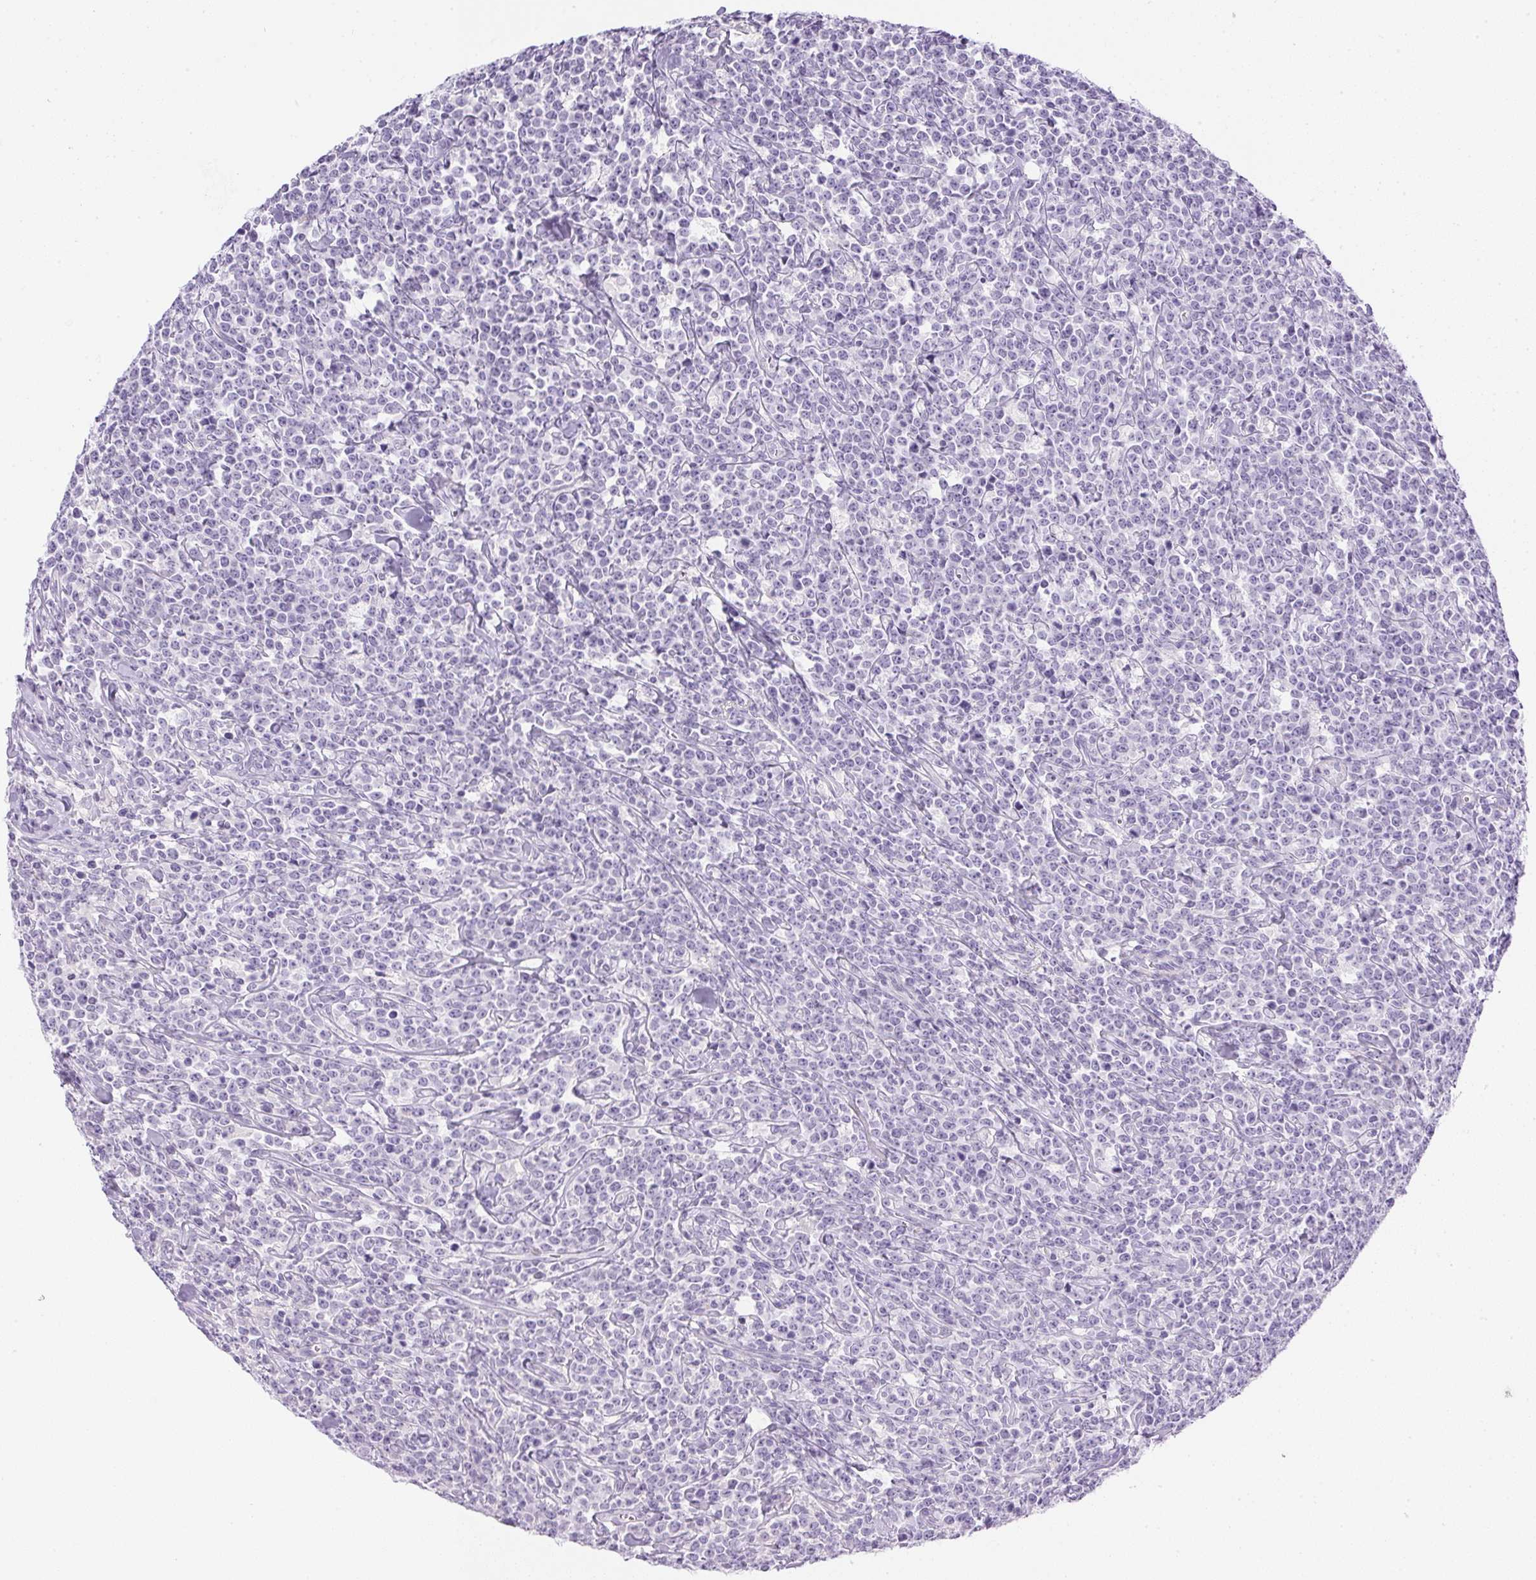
{"staining": {"intensity": "negative", "quantity": "none", "location": "none"}, "tissue": "lymphoma", "cell_type": "Tumor cells", "image_type": "cancer", "snomed": [{"axis": "morphology", "description": "Malignant lymphoma, non-Hodgkin's type, High grade"}, {"axis": "topography", "description": "Small intestine"}], "caption": "Lymphoma was stained to show a protein in brown. There is no significant expression in tumor cells. The staining is performed using DAB (3,3'-diaminobenzidine) brown chromogen with nuclei counter-stained in using hematoxylin.", "gene": "CTRL", "patient": {"sex": "female", "age": 56}}